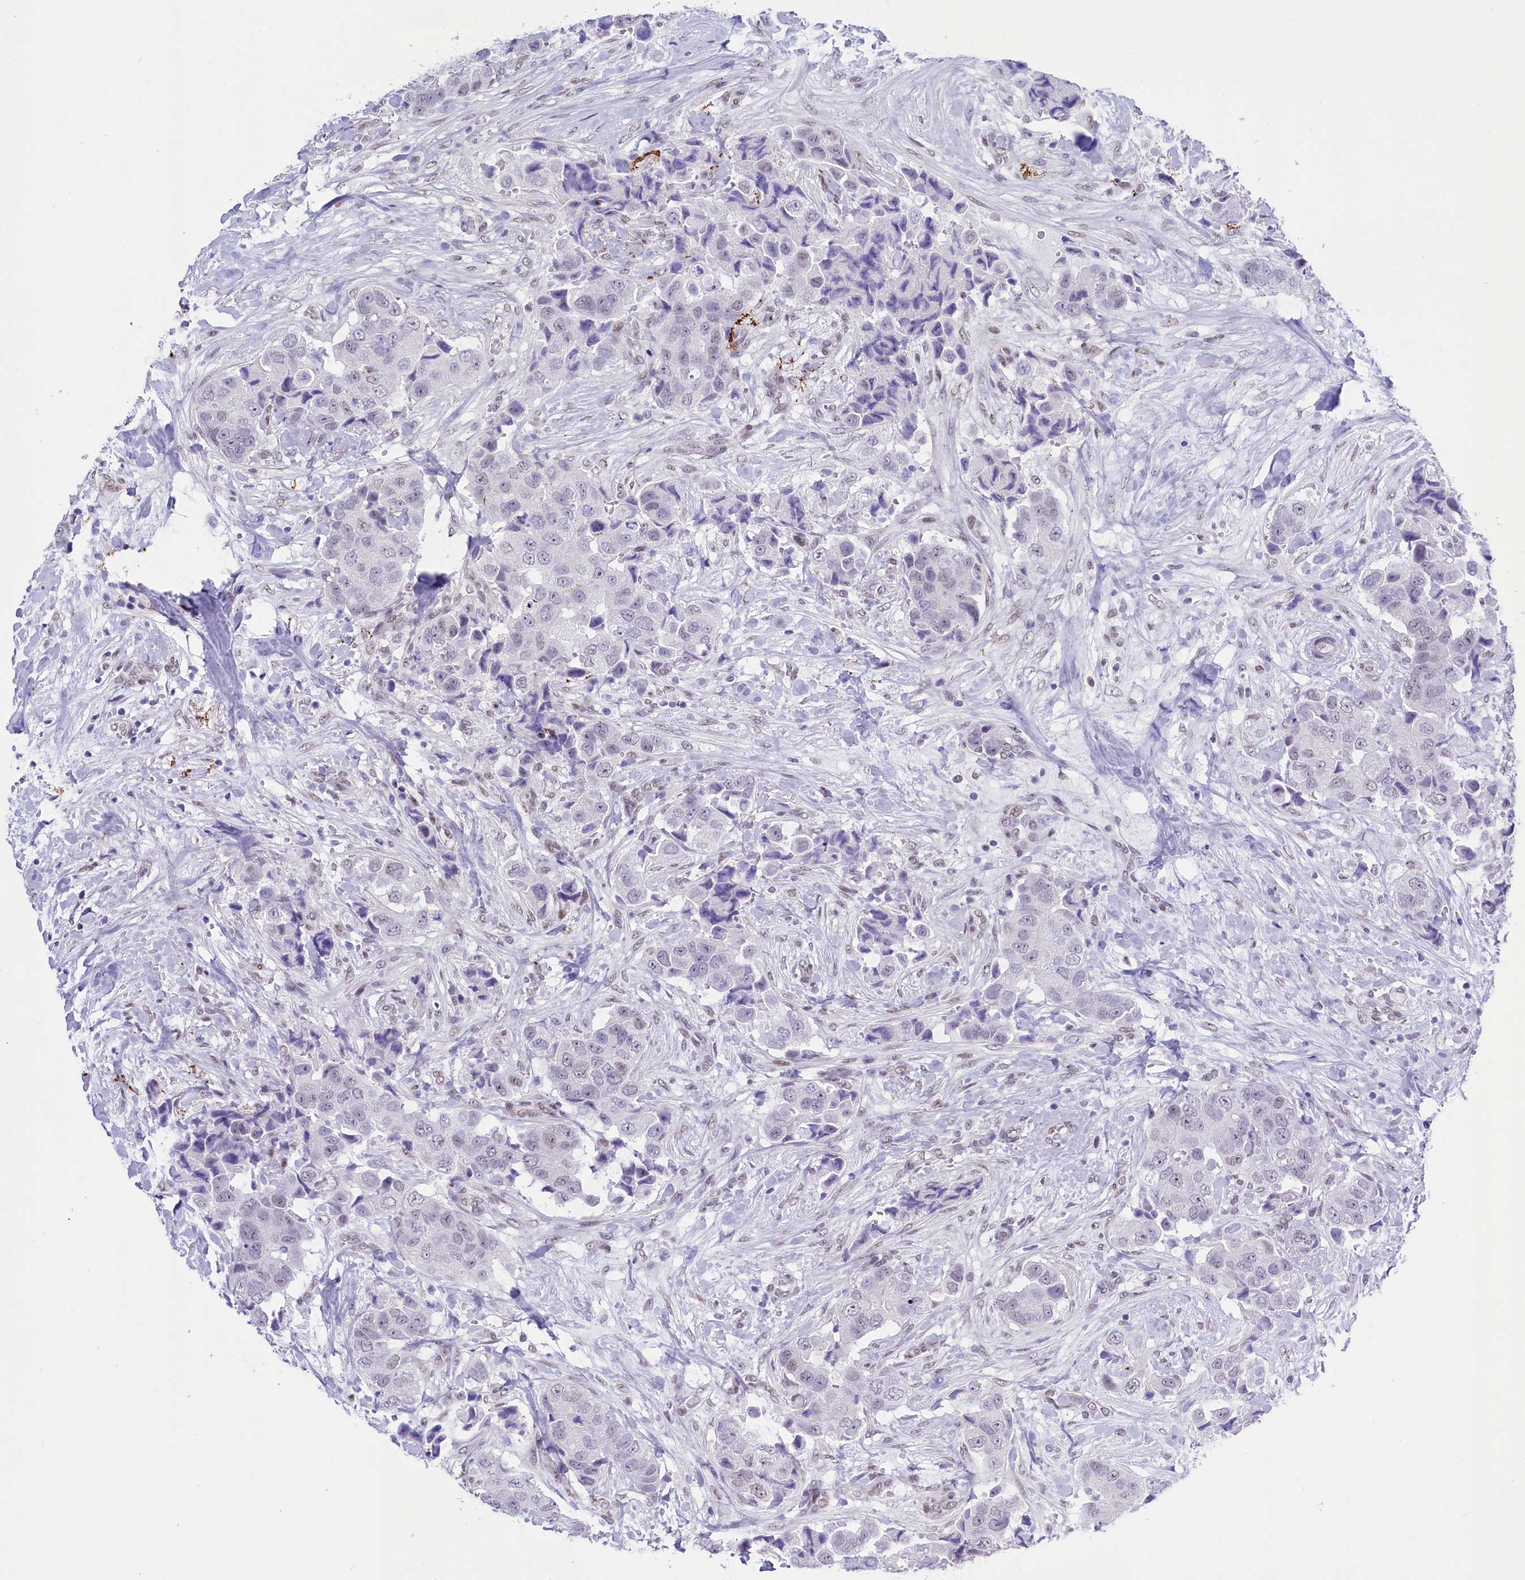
{"staining": {"intensity": "negative", "quantity": "none", "location": "none"}, "tissue": "breast cancer", "cell_type": "Tumor cells", "image_type": "cancer", "snomed": [{"axis": "morphology", "description": "Normal tissue, NOS"}, {"axis": "morphology", "description": "Duct carcinoma"}, {"axis": "topography", "description": "Breast"}], "caption": "Tumor cells are negative for protein expression in human breast intraductal carcinoma.", "gene": "RPS6KB1", "patient": {"sex": "female", "age": 62}}